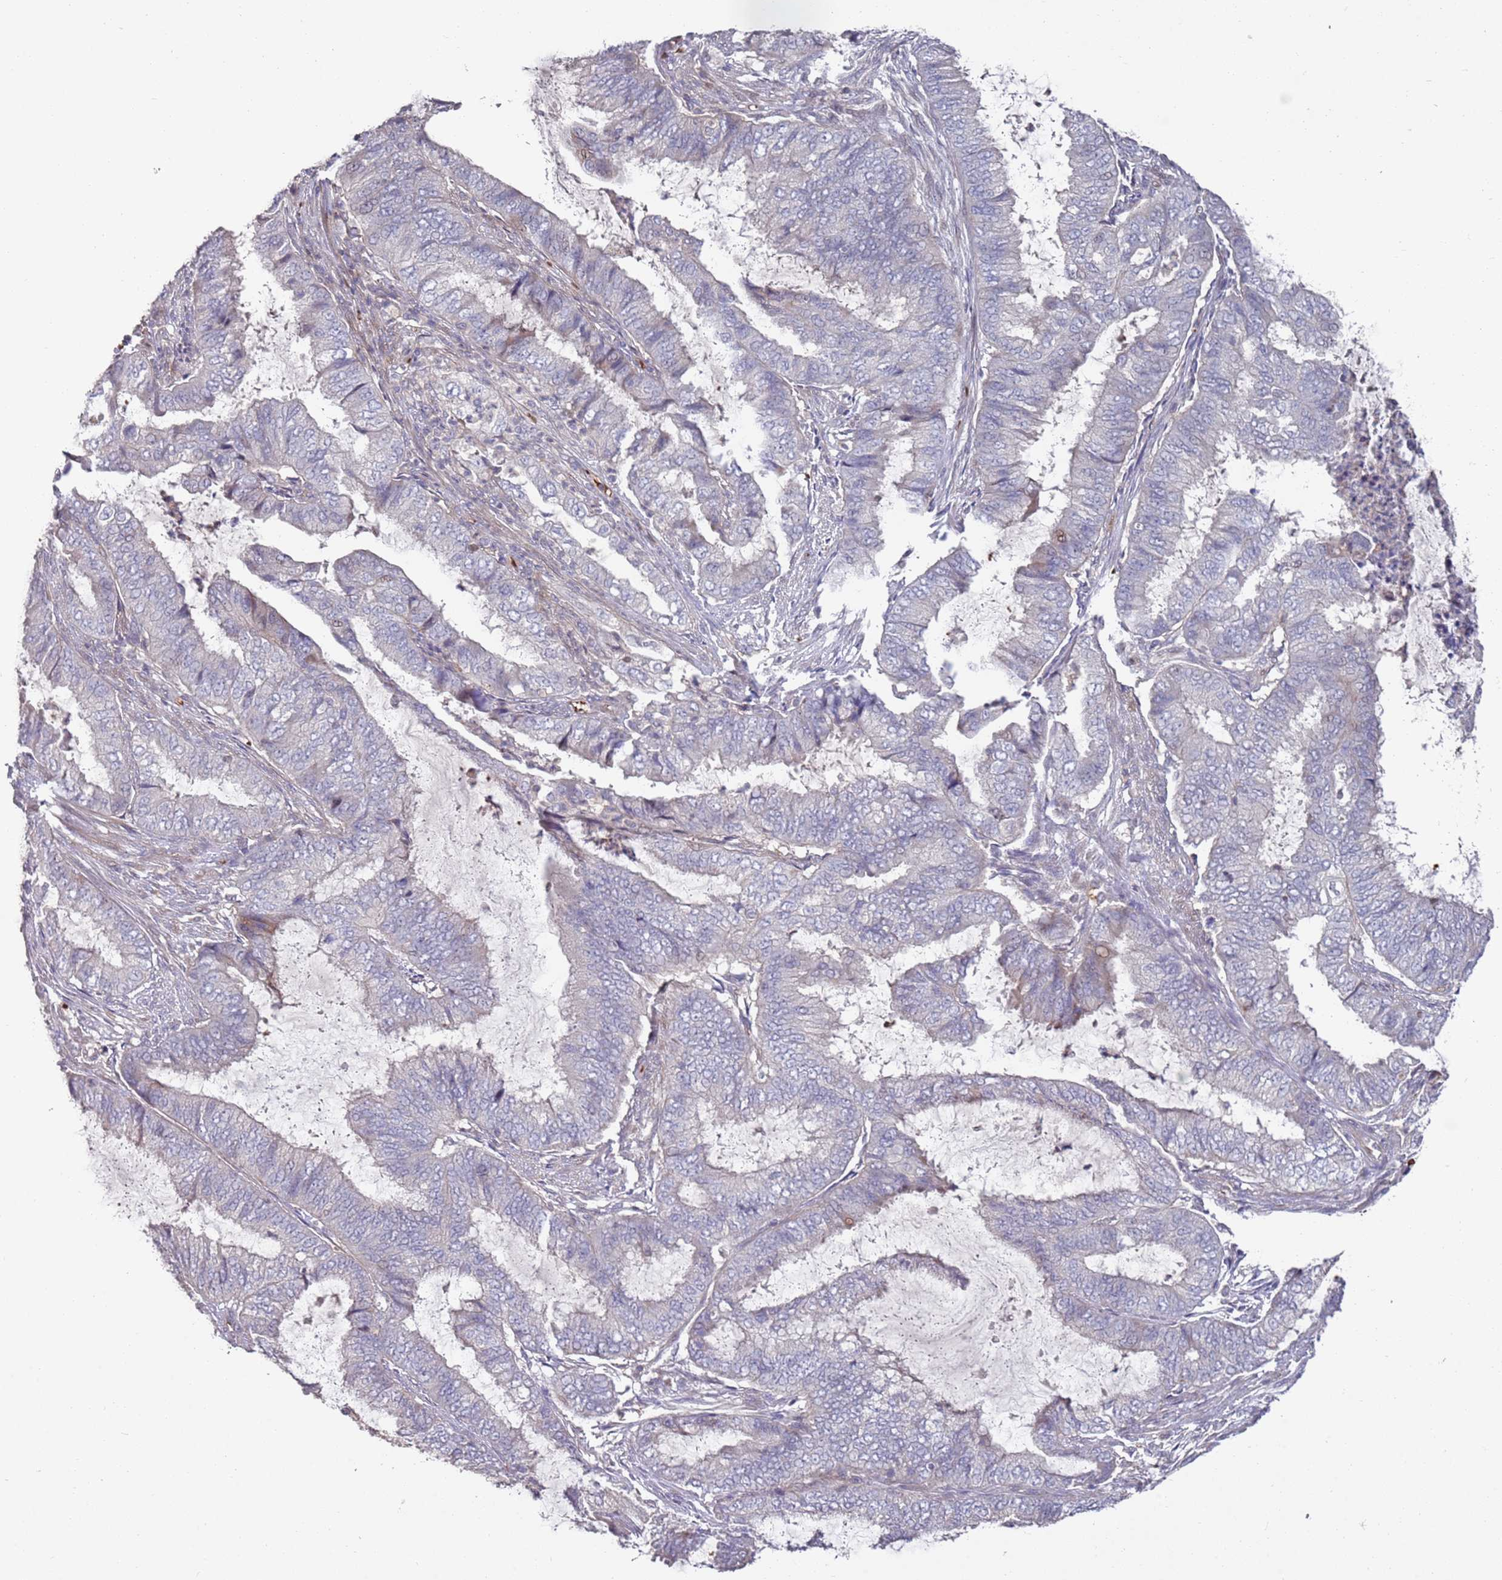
{"staining": {"intensity": "negative", "quantity": "none", "location": "none"}, "tissue": "endometrial cancer", "cell_type": "Tumor cells", "image_type": "cancer", "snomed": [{"axis": "morphology", "description": "Adenocarcinoma, NOS"}, {"axis": "topography", "description": "Endometrium"}], "caption": "Immunohistochemistry (IHC) histopathology image of adenocarcinoma (endometrial) stained for a protein (brown), which reveals no positivity in tumor cells.", "gene": "LACC1", "patient": {"sex": "female", "age": 51}}